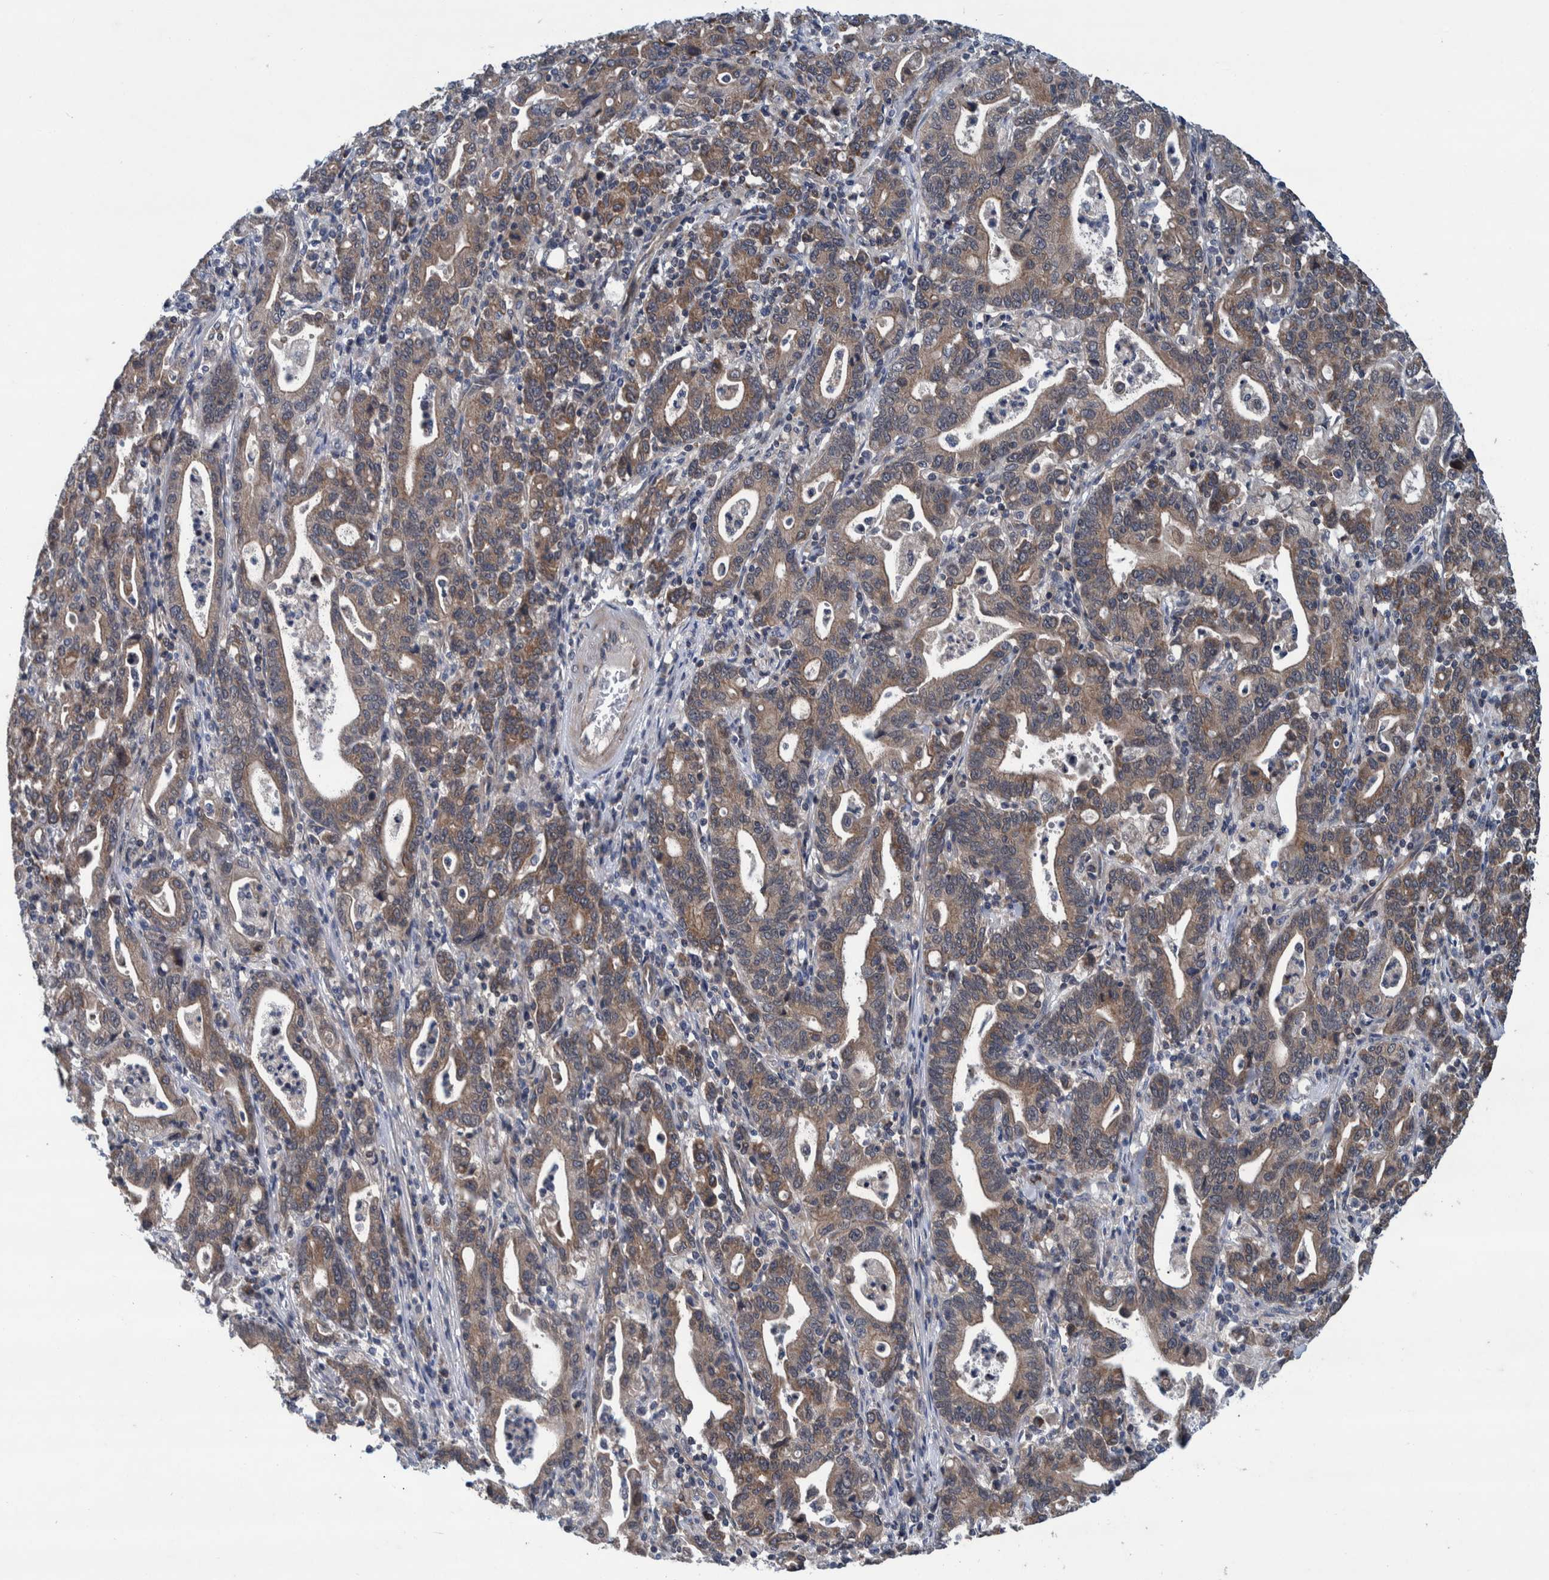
{"staining": {"intensity": "moderate", "quantity": ">75%", "location": "cytoplasmic/membranous"}, "tissue": "stomach cancer", "cell_type": "Tumor cells", "image_type": "cancer", "snomed": [{"axis": "morphology", "description": "Adenocarcinoma, NOS"}, {"axis": "topography", "description": "Stomach, upper"}], "caption": "Protein analysis of stomach adenocarcinoma tissue shows moderate cytoplasmic/membranous staining in about >75% of tumor cells.", "gene": "MRPS7", "patient": {"sex": "male", "age": 69}}